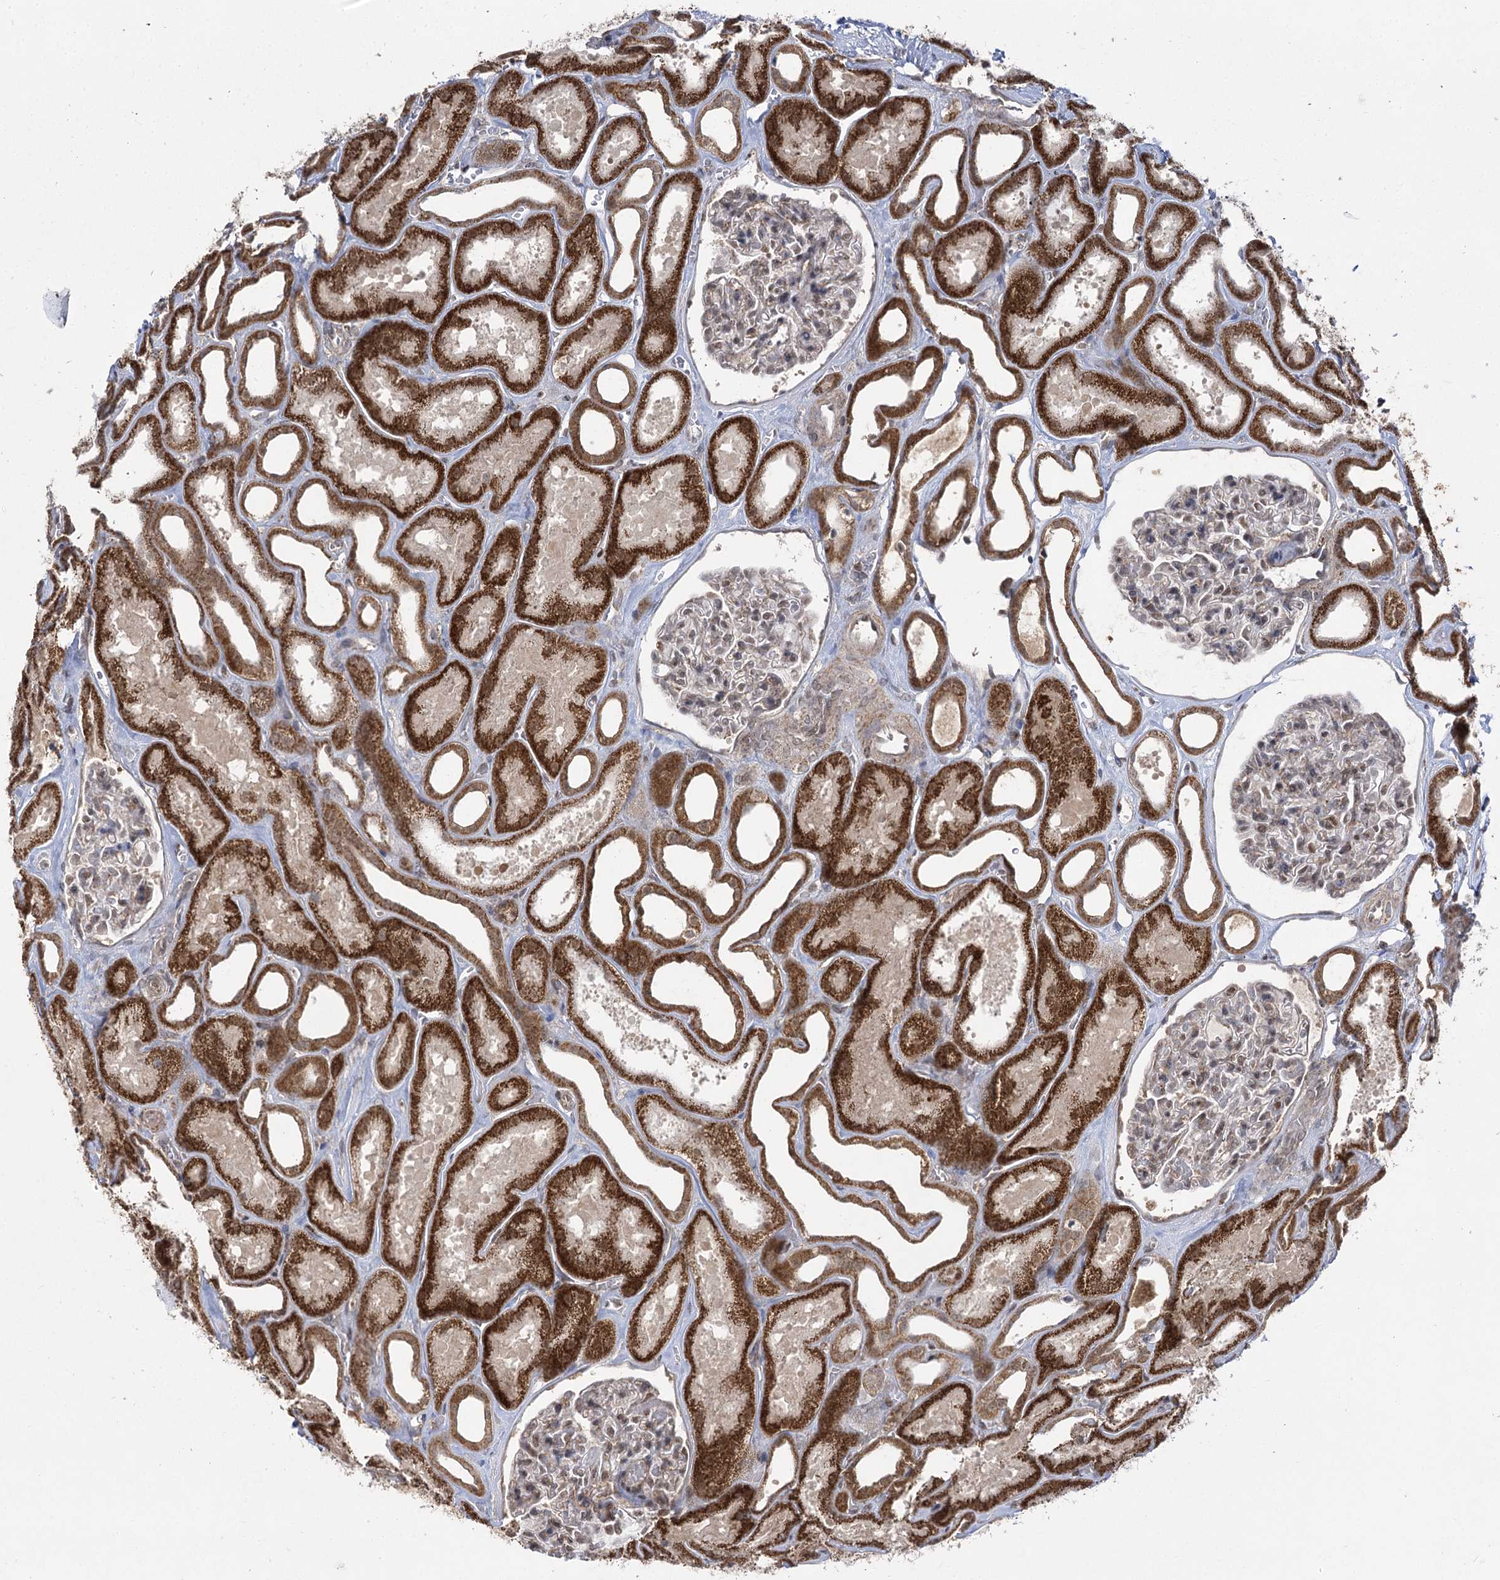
{"staining": {"intensity": "weak", "quantity": "25%-75%", "location": "cytoplasmic/membranous,nuclear"}, "tissue": "kidney", "cell_type": "Cells in glomeruli", "image_type": "normal", "snomed": [{"axis": "morphology", "description": "Normal tissue, NOS"}, {"axis": "morphology", "description": "Adenocarcinoma, NOS"}, {"axis": "topography", "description": "Kidney"}], "caption": "High-power microscopy captured an immunohistochemistry micrograph of normal kidney, revealing weak cytoplasmic/membranous,nuclear expression in about 25%-75% of cells in glomeruli.", "gene": "SLC4A1AP", "patient": {"sex": "female", "age": 68}}